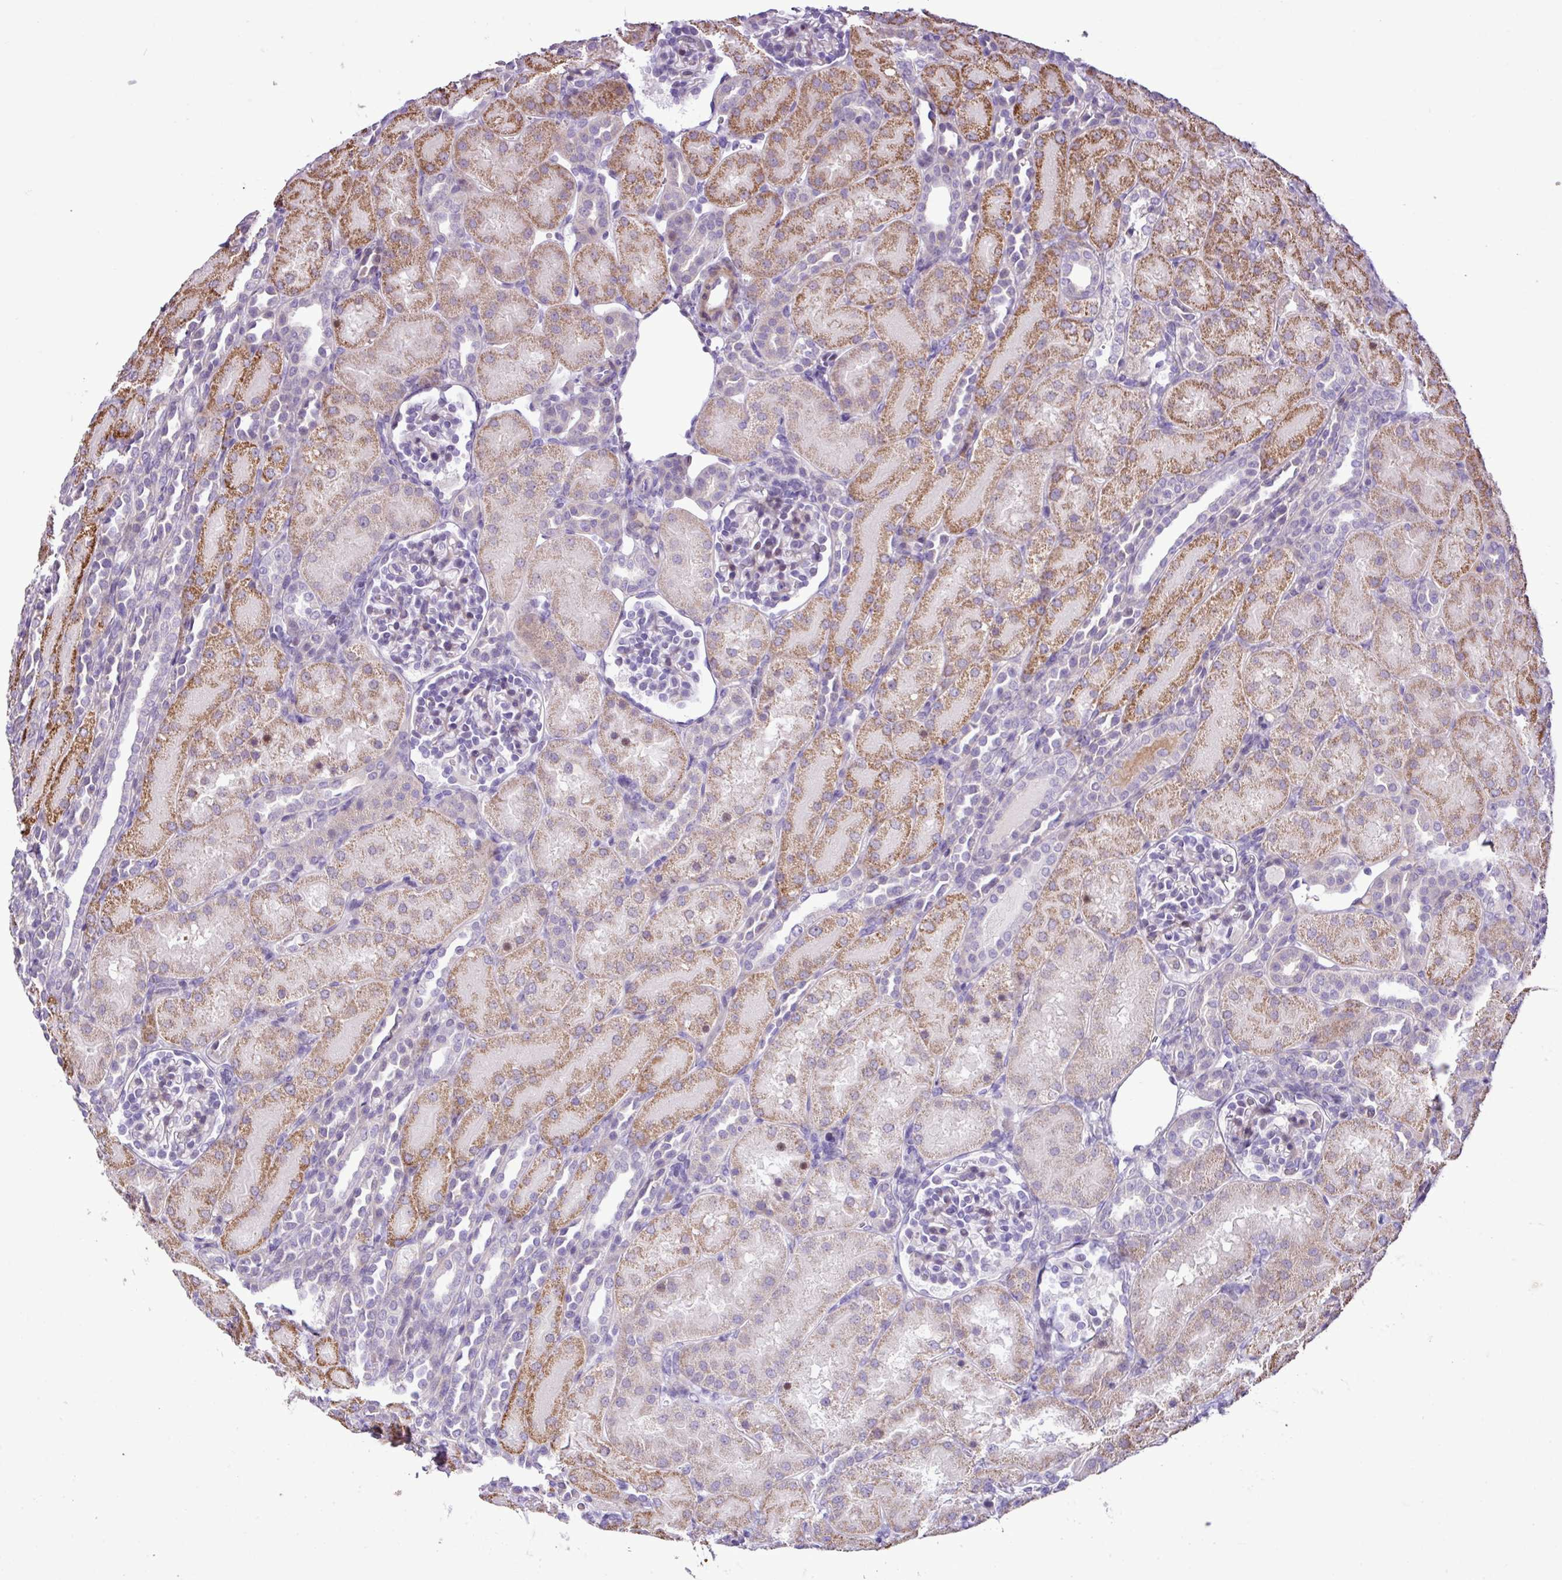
{"staining": {"intensity": "moderate", "quantity": "<25%", "location": "nuclear"}, "tissue": "kidney", "cell_type": "Cells in glomeruli", "image_type": "normal", "snomed": [{"axis": "morphology", "description": "Normal tissue, NOS"}, {"axis": "topography", "description": "Kidney"}], "caption": "Cells in glomeruli reveal moderate nuclear expression in about <25% of cells in normal kidney.", "gene": "YLPM1", "patient": {"sex": "male", "age": 1}}